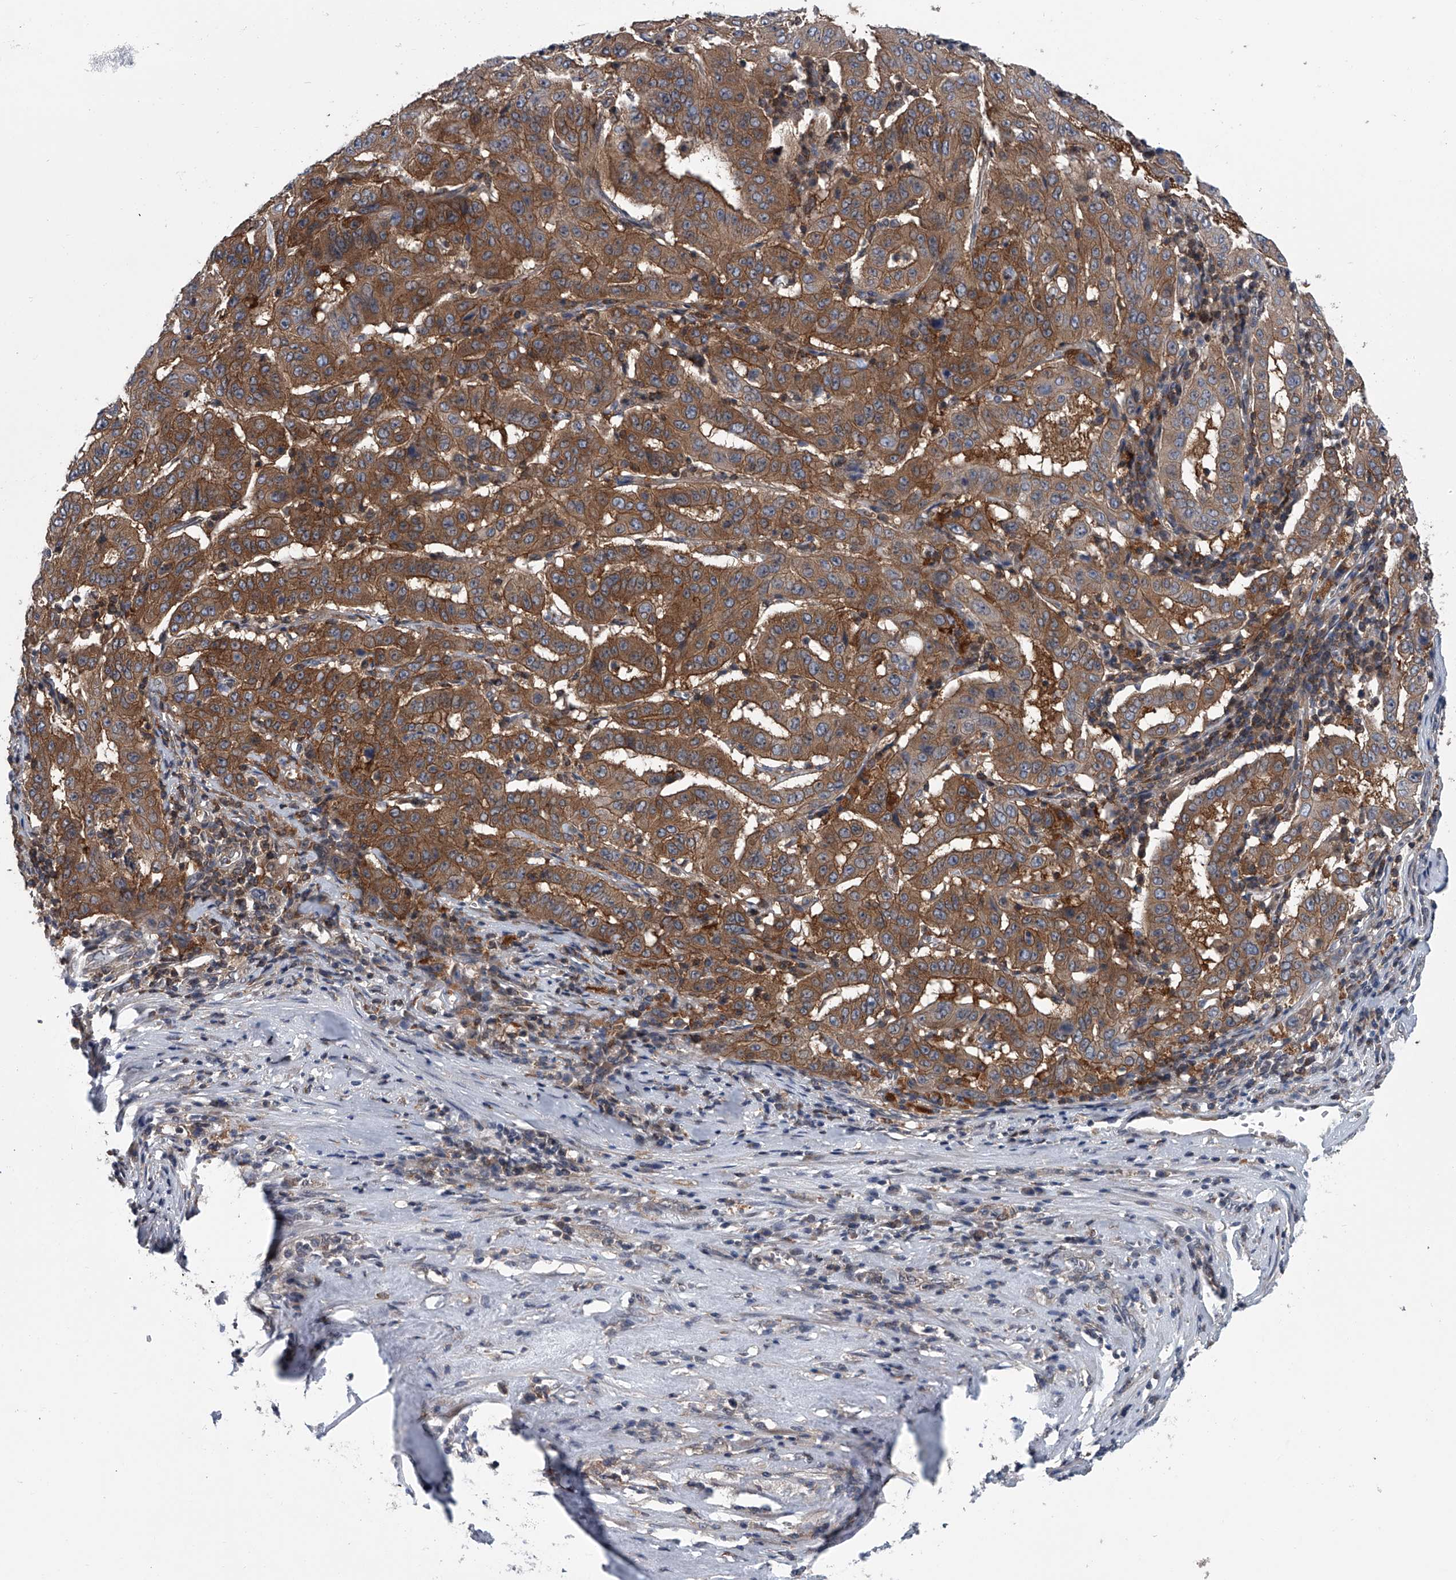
{"staining": {"intensity": "moderate", "quantity": ">75%", "location": "cytoplasmic/membranous"}, "tissue": "pancreatic cancer", "cell_type": "Tumor cells", "image_type": "cancer", "snomed": [{"axis": "morphology", "description": "Adenocarcinoma, NOS"}, {"axis": "topography", "description": "Pancreas"}], "caption": "Immunohistochemical staining of pancreatic cancer (adenocarcinoma) shows medium levels of moderate cytoplasmic/membranous protein expression in about >75% of tumor cells.", "gene": "PPP2R5D", "patient": {"sex": "male", "age": 63}}